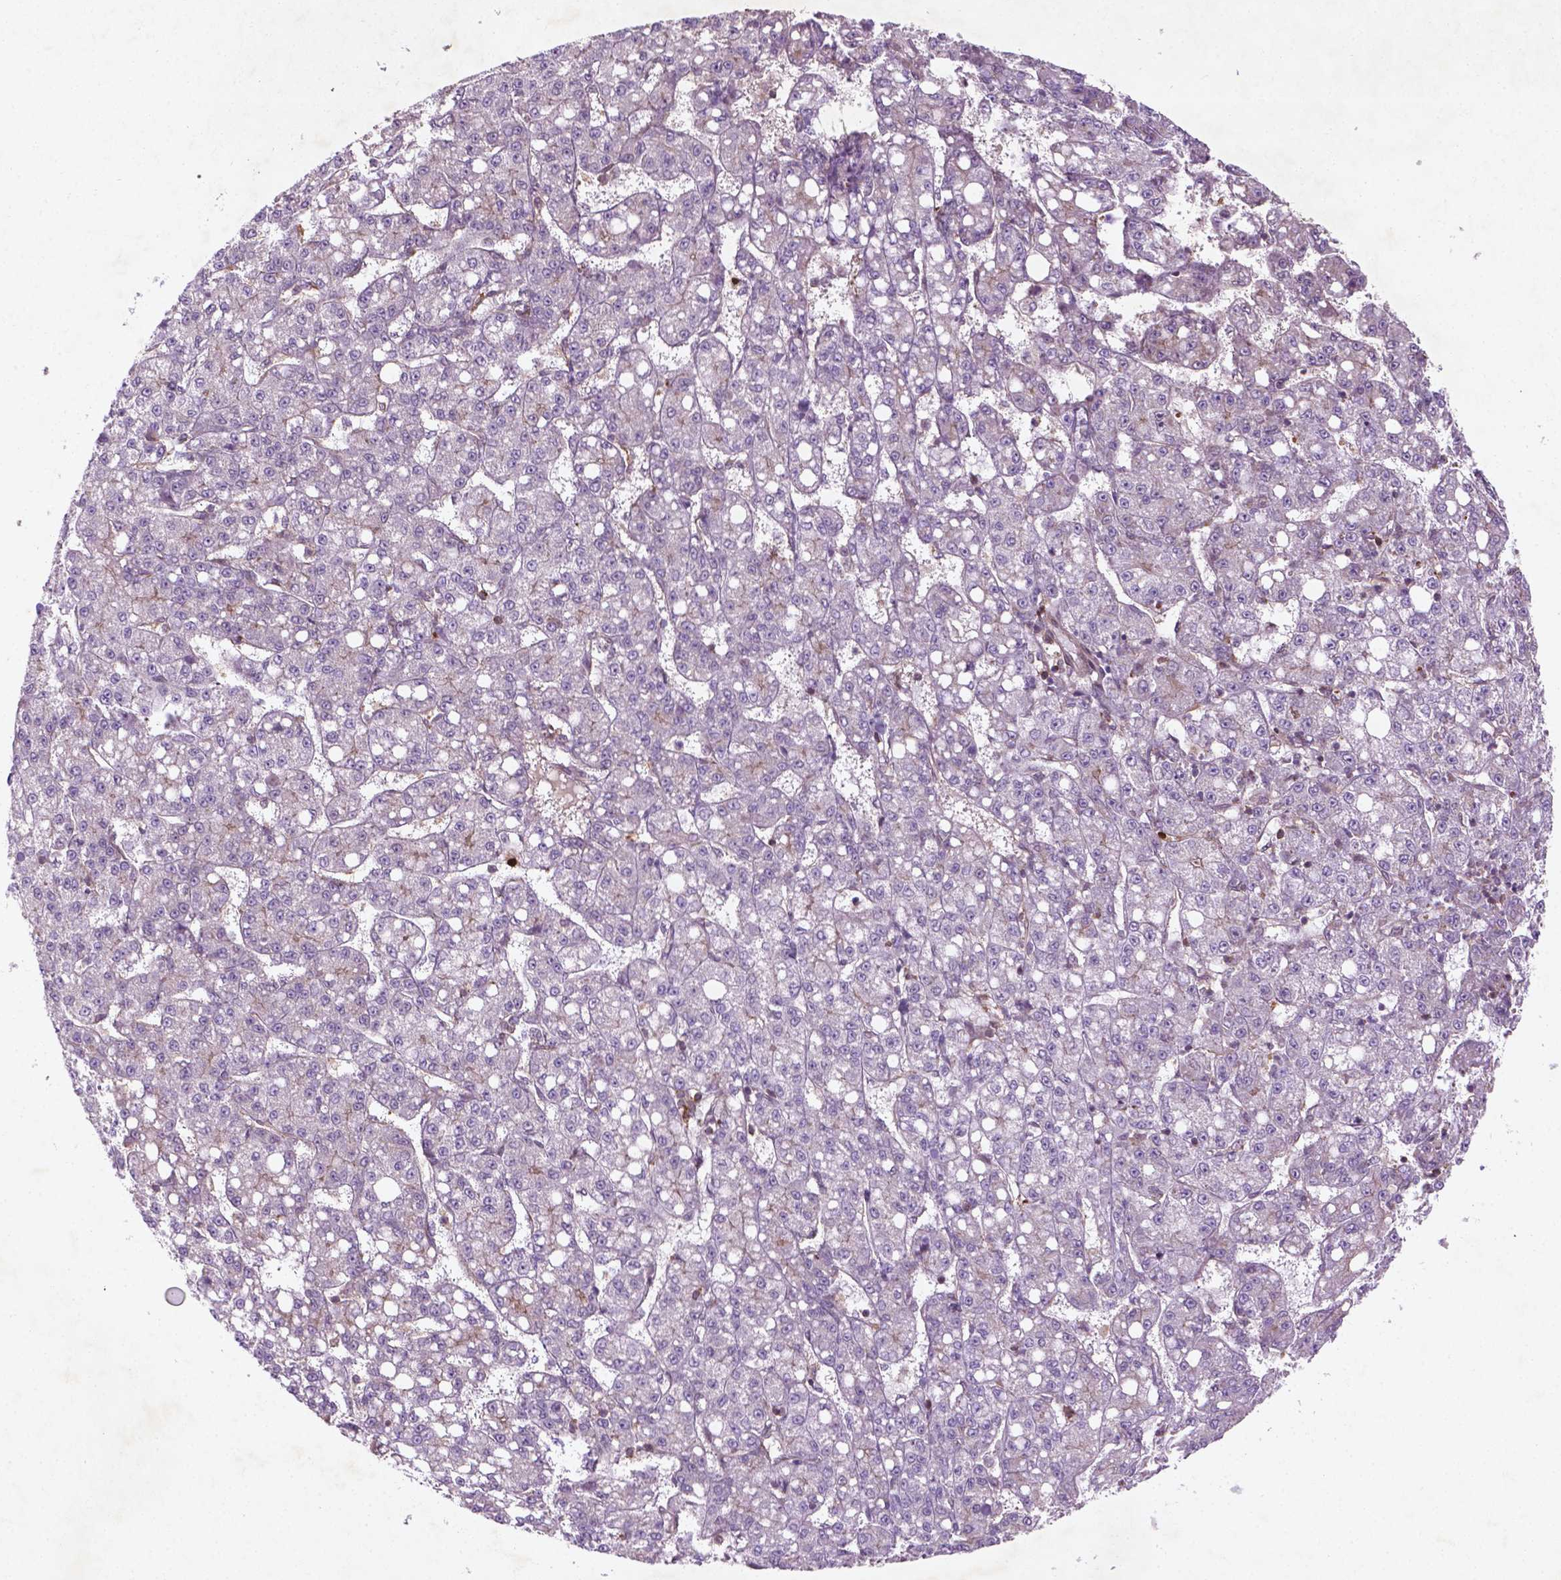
{"staining": {"intensity": "negative", "quantity": "none", "location": "none"}, "tissue": "liver cancer", "cell_type": "Tumor cells", "image_type": "cancer", "snomed": [{"axis": "morphology", "description": "Carcinoma, Hepatocellular, NOS"}, {"axis": "topography", "description": "Liver"}], "caption": "Immunohistochemical staining of human liver cancer (hepatocellular carcinoma) reveals no significant staining in tumor cells.", "gene": "TCHP", "patient": {"sex": "female", "age": 65}}